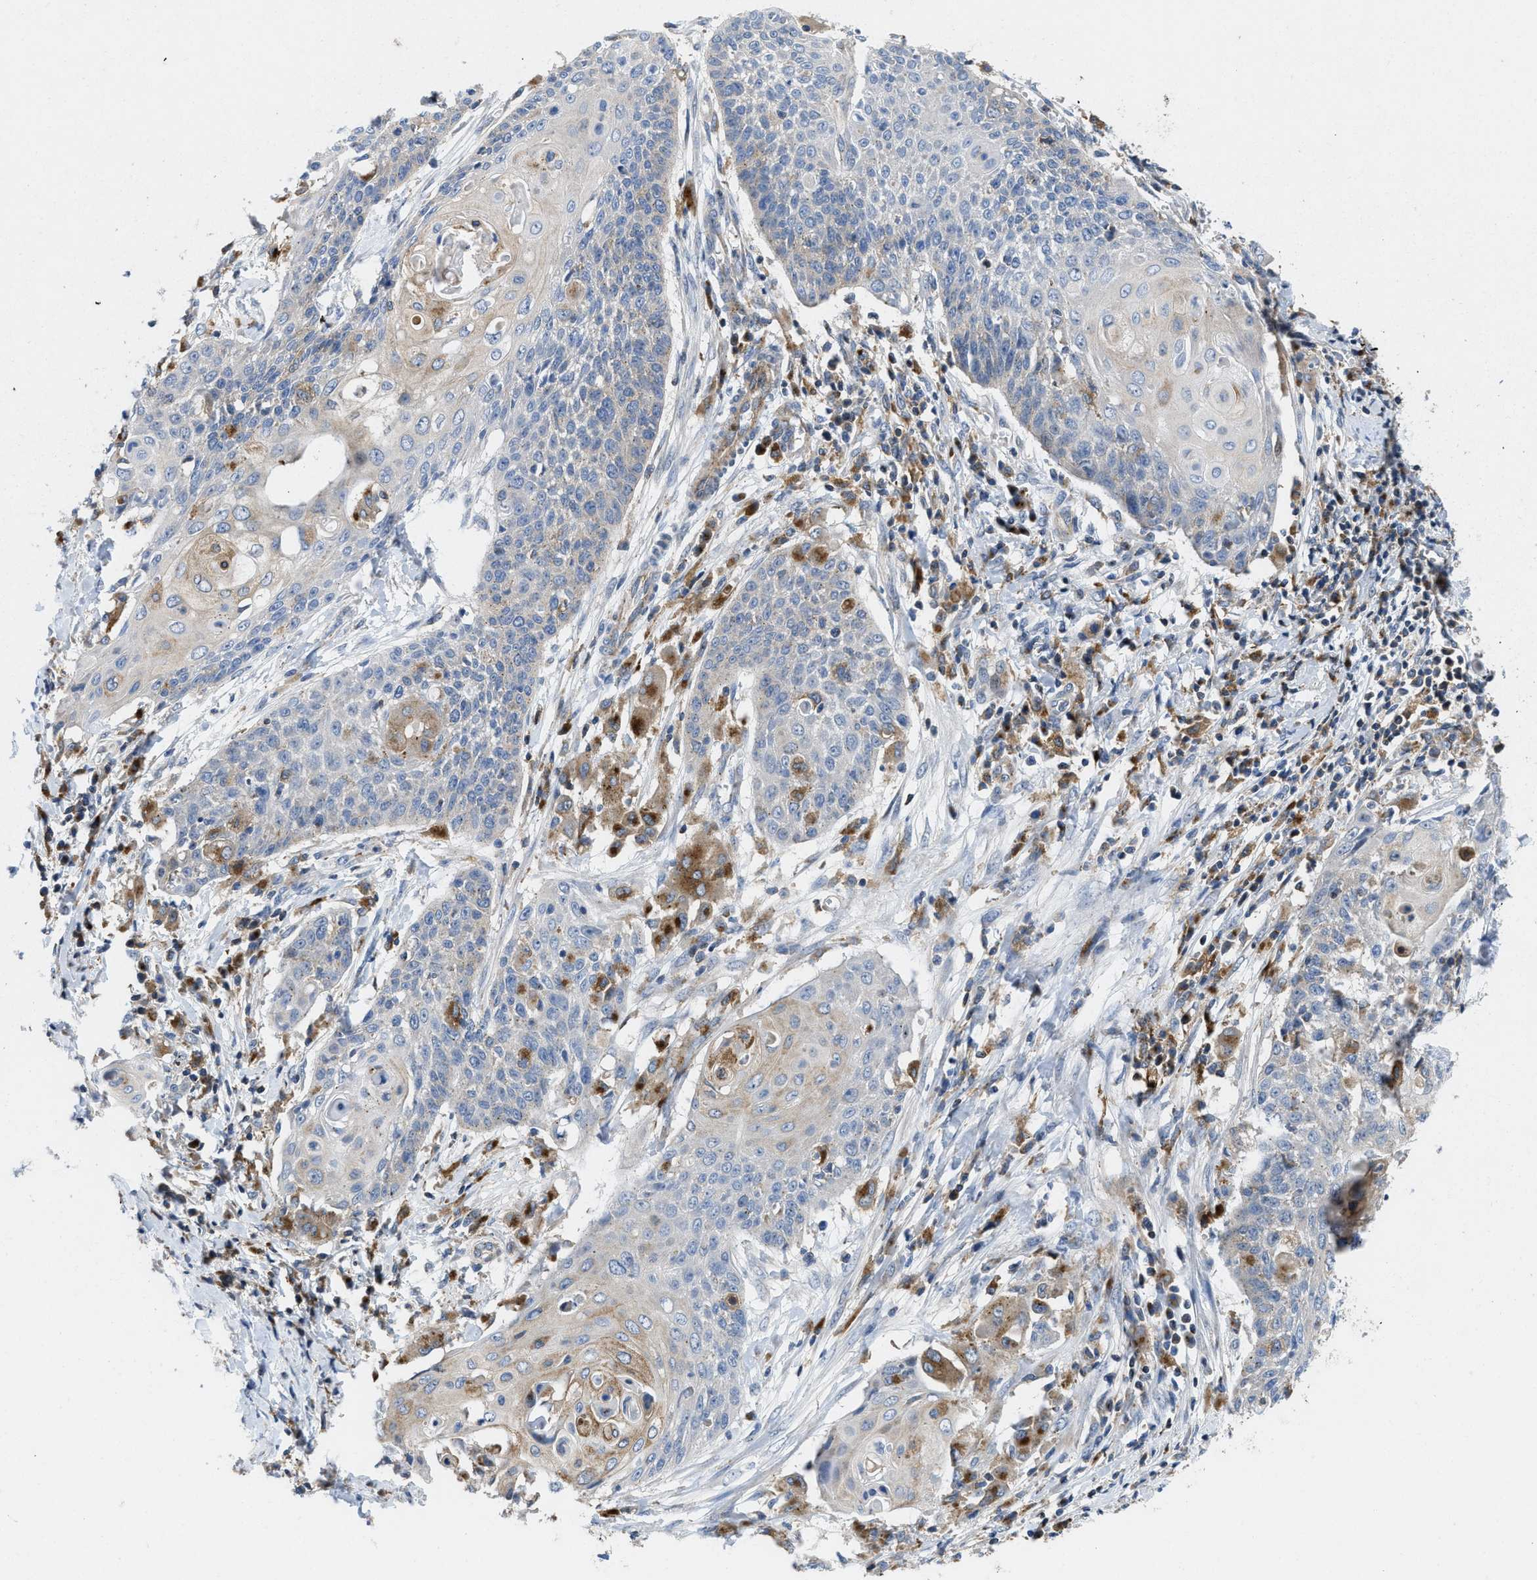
{"staining": {"intensity": "weak", "quantity": "<25%", "location": "cytoplasmic/membranous"}, "tissue": "cervical cancer", "cell_type": "Tumor cells", "image_type": "cancer", "snomed": [{"axis": "morphology", "description": "Squamous cell carcinoma, NOS"}, {"axis": "topography", "description": "Cervix"}], "caption": "The IHC image has no significant positivity in tumor cells of cervical squamous cell carcinoma tissue.", "gene": "ENPP4", "patient": {"sex": "female", "age": 39}}